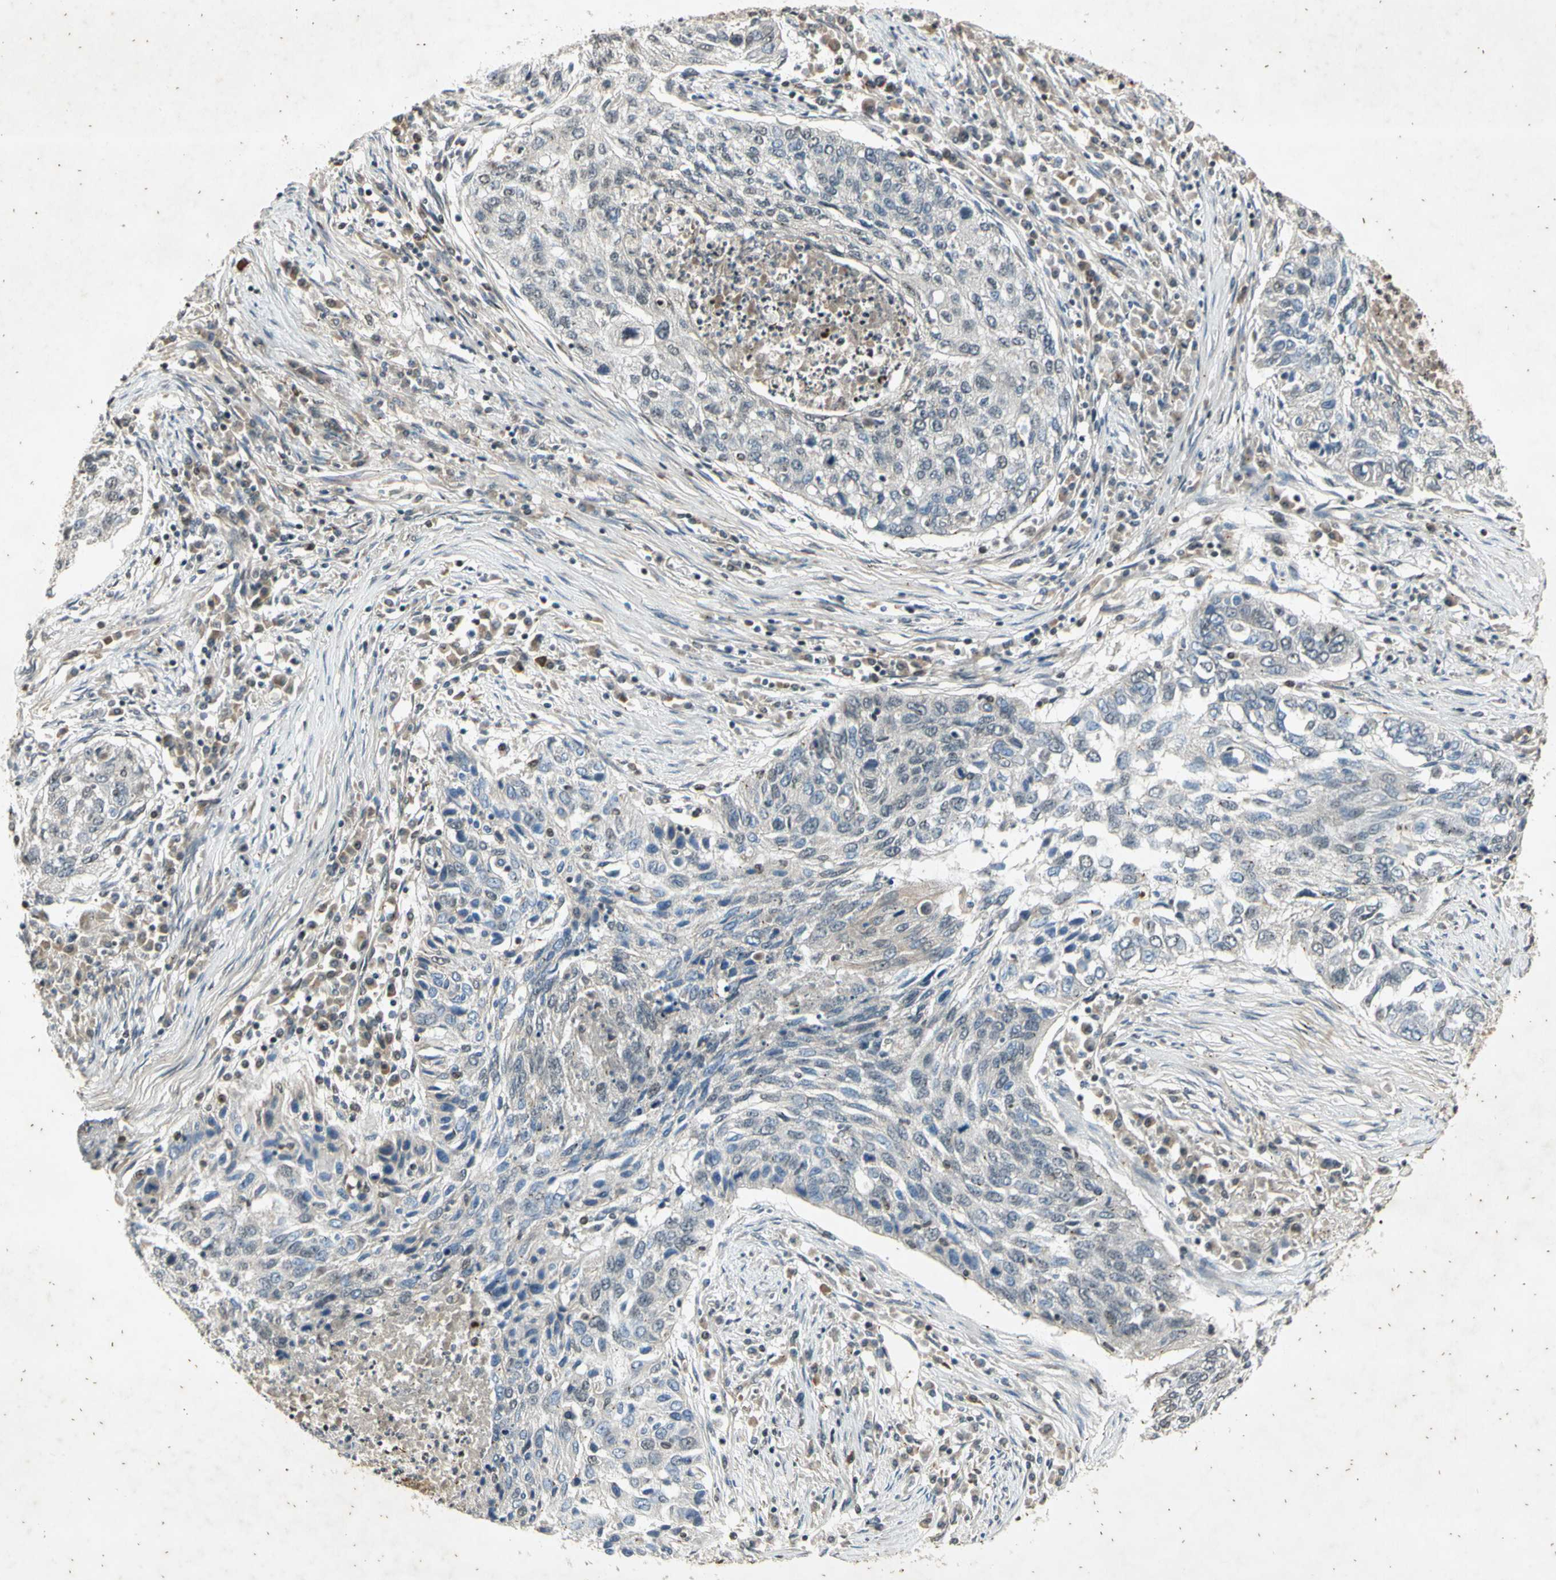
{"staining": {"intensity": "negative", "quantity": "none", "location": "none"}, "tissue": "lung cancer", "cell_type": "Tumor cells", "image_type": "cancer", "snomed": [{"axis": "morphology", "description": "Squamous cell carcinoma, NOS"}, {"axis": "topography", "description": "Lung"}], "caption": "This is an immunohistochemistry (IHC) image of lung squamous cell carcinoma. There is no staining in tumor cells.", "gene": "EFNB2", "patient": {"sex": "female", "age": 63}}